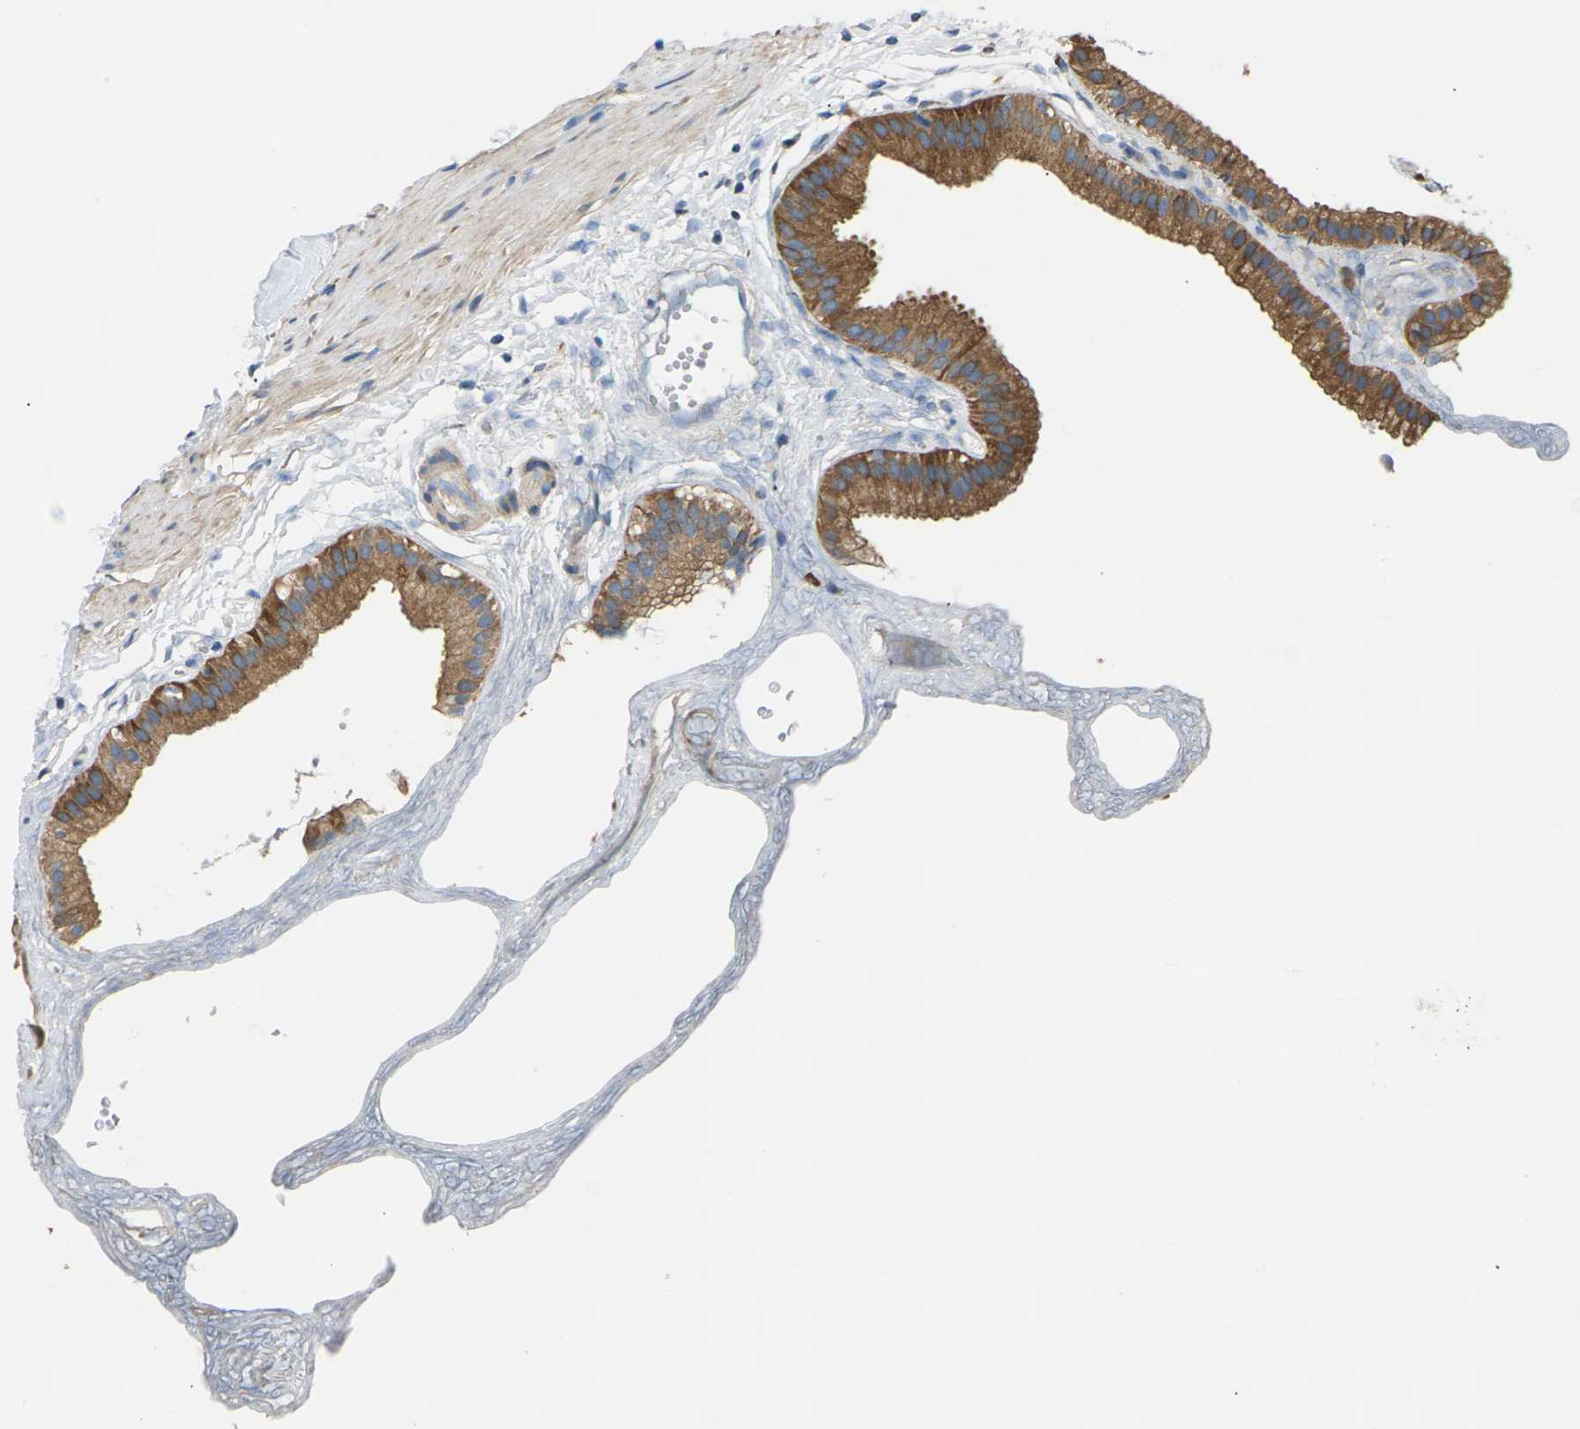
{"staining": {"intensity": "moderate", "quantity": ">75%", "location": "cytoplasmic/membranous"}, "tissue": "gallbladder", "cell_type": "Glandular cells", "image_type": "normal", "snomed": [{"axis": "morphology", "description": "Normal tissue, NOS"}, {"axis": "topography", "description": "Gallbladder"}], "caption": "Glandular cells reveal medium levels of moderate cytoplasmic/membranous positivity in approximately >75% of cells in benign human gallbladder.", "gene": "KLHDC8B", "patient": {"sex": "female", "age": 64}}